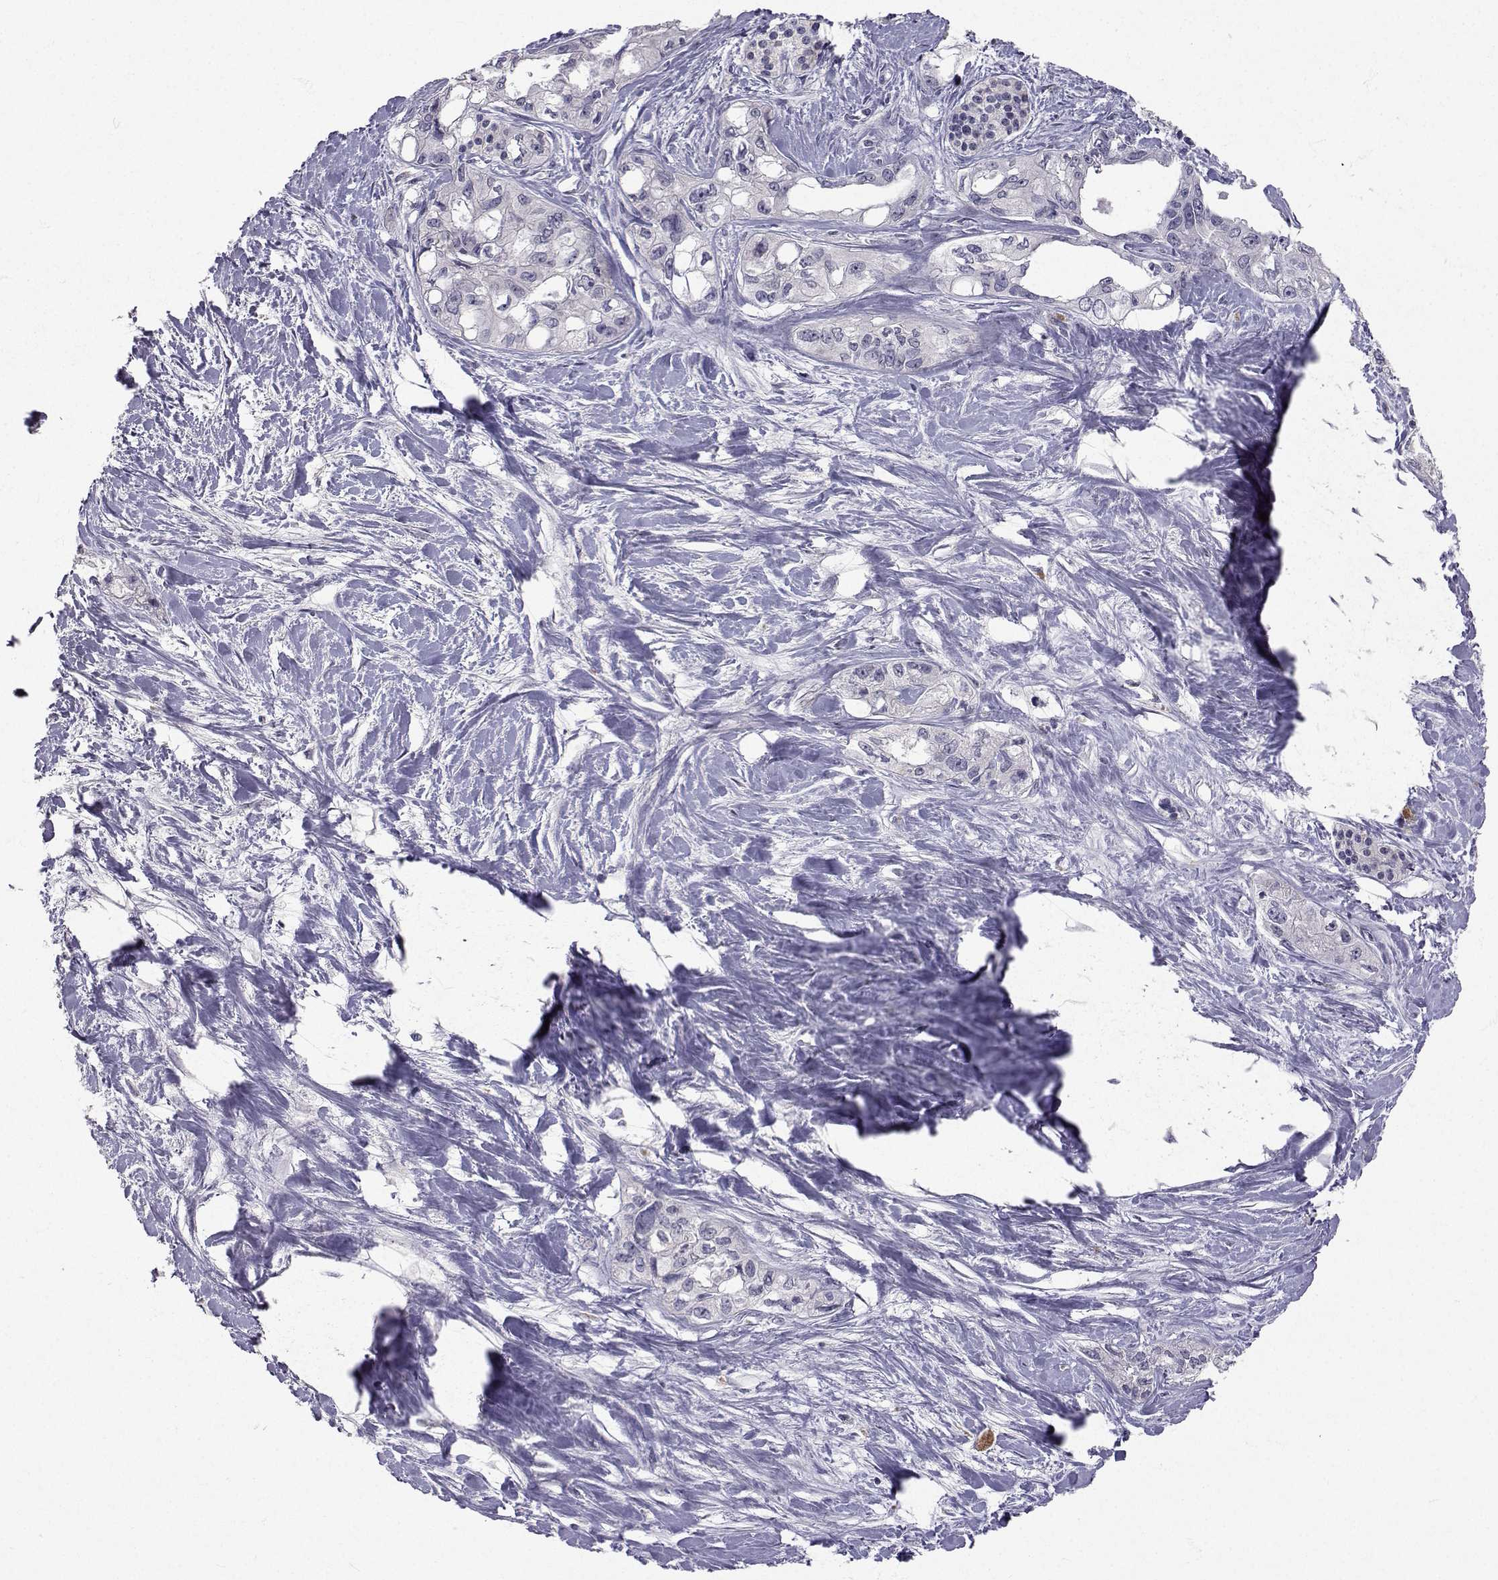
{"staining": {"intensity": "negative", "quantity": "none", "location": "none"}, "tissue": "pancreatic cancer", "cell_type": "Tumor cells", "image_type": "cancer", "snomed": [{"axis": "morphology", "description": "Adenocarcinoma, NOS"}, {"axis": "topography", "description": "Pancreas"}], "caption": "IHC of pancreatic cancer (adenocarcinoma) reveals no positivity in tumor cells.", "gene": "SLC6A3", "patient": {"sex": "female", "age": 50}}